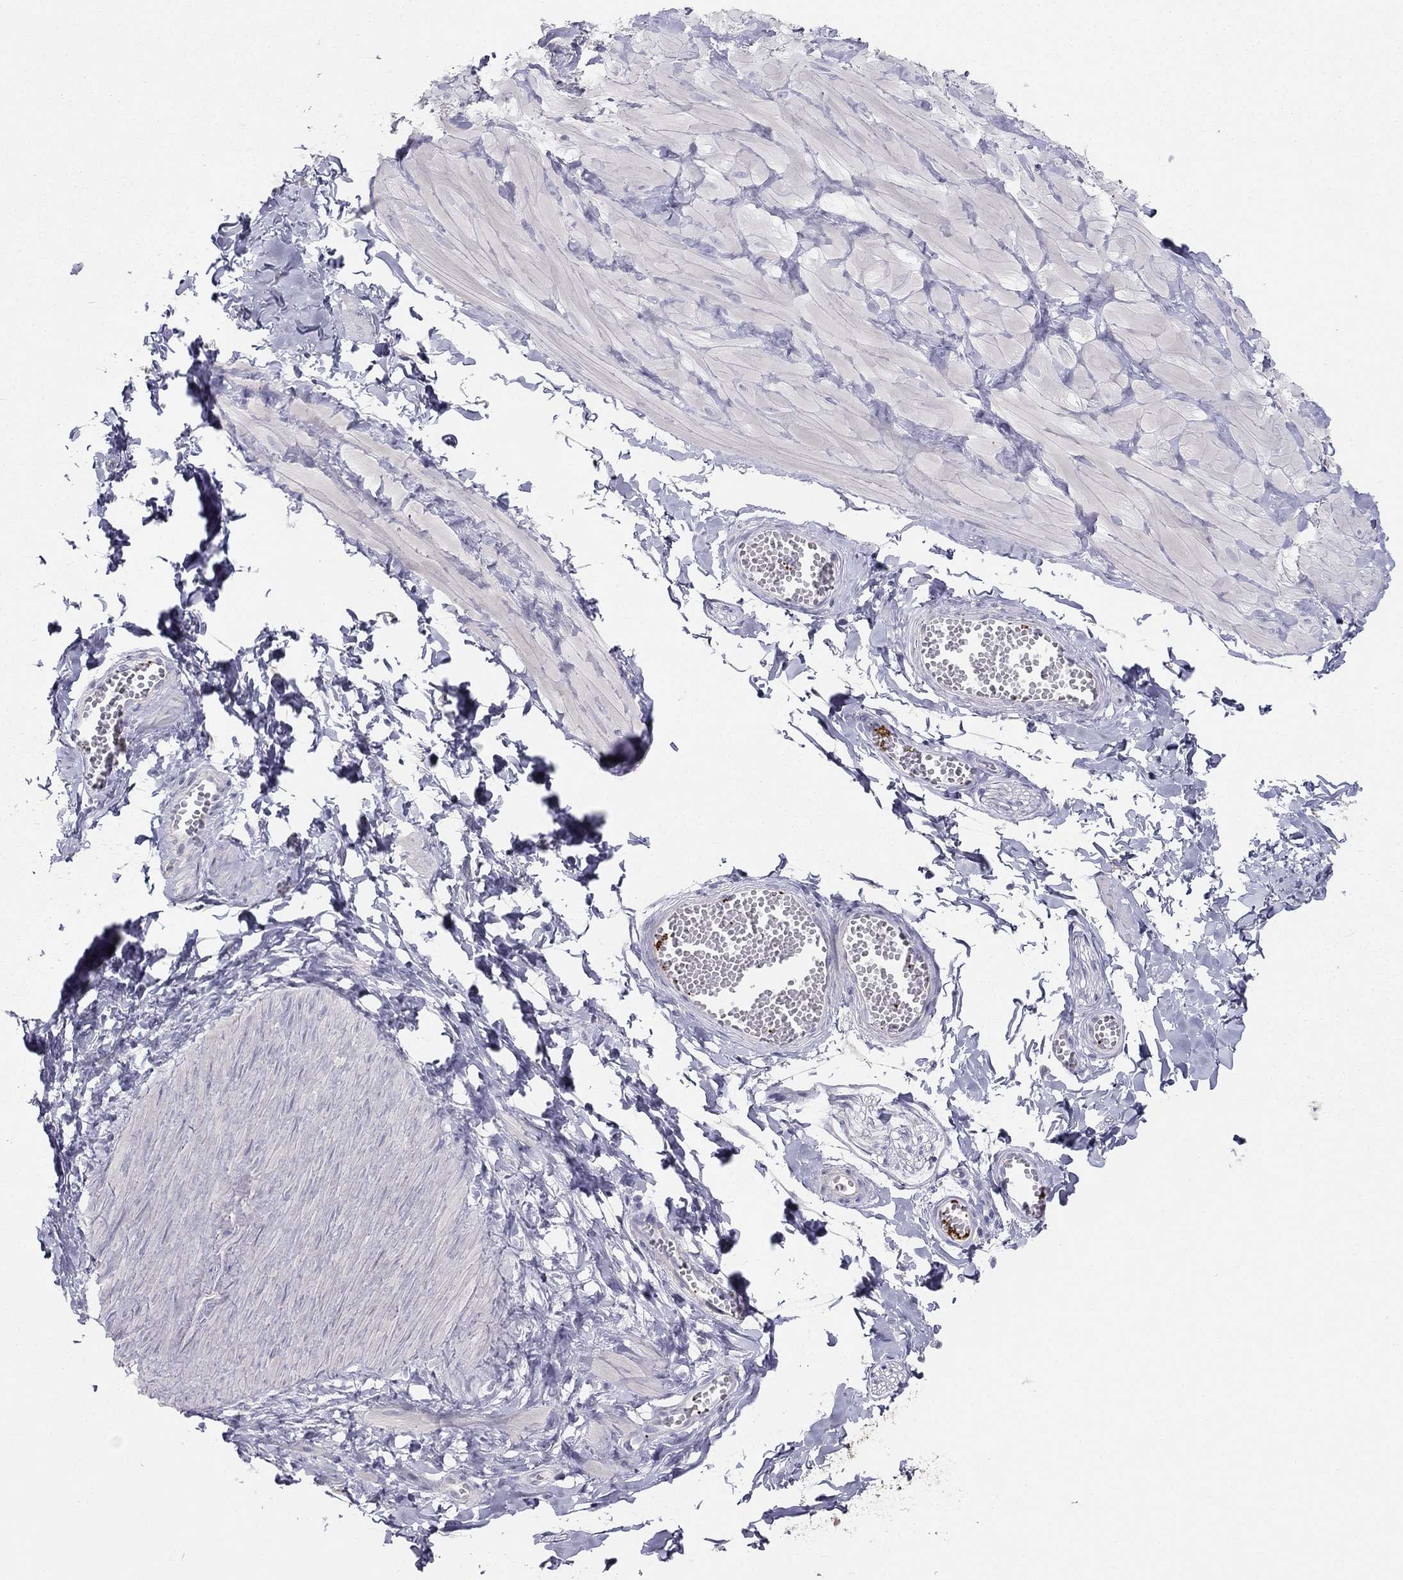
{"staining": {"intensity": "negative", "quantity": "none", "location": "none"}, "tissue": "adipose tissue", "cell_type": "Adipocytes", "image_type": "normal", "snomed": [{"axis": "morphology", "description": "Normal tissue, NOS"}, {"axis": "topography", "description": "Smooth muscle"}, {"axis": "topography", "description": "Peripheral nerve tissue"}], "caption": "A photomicrograph of adipose tissue stained for a protein demonstrates no brown staining in adipocytes.", "gene": "MGAT4C", "patient": {"sex": "male", "age": 22}}